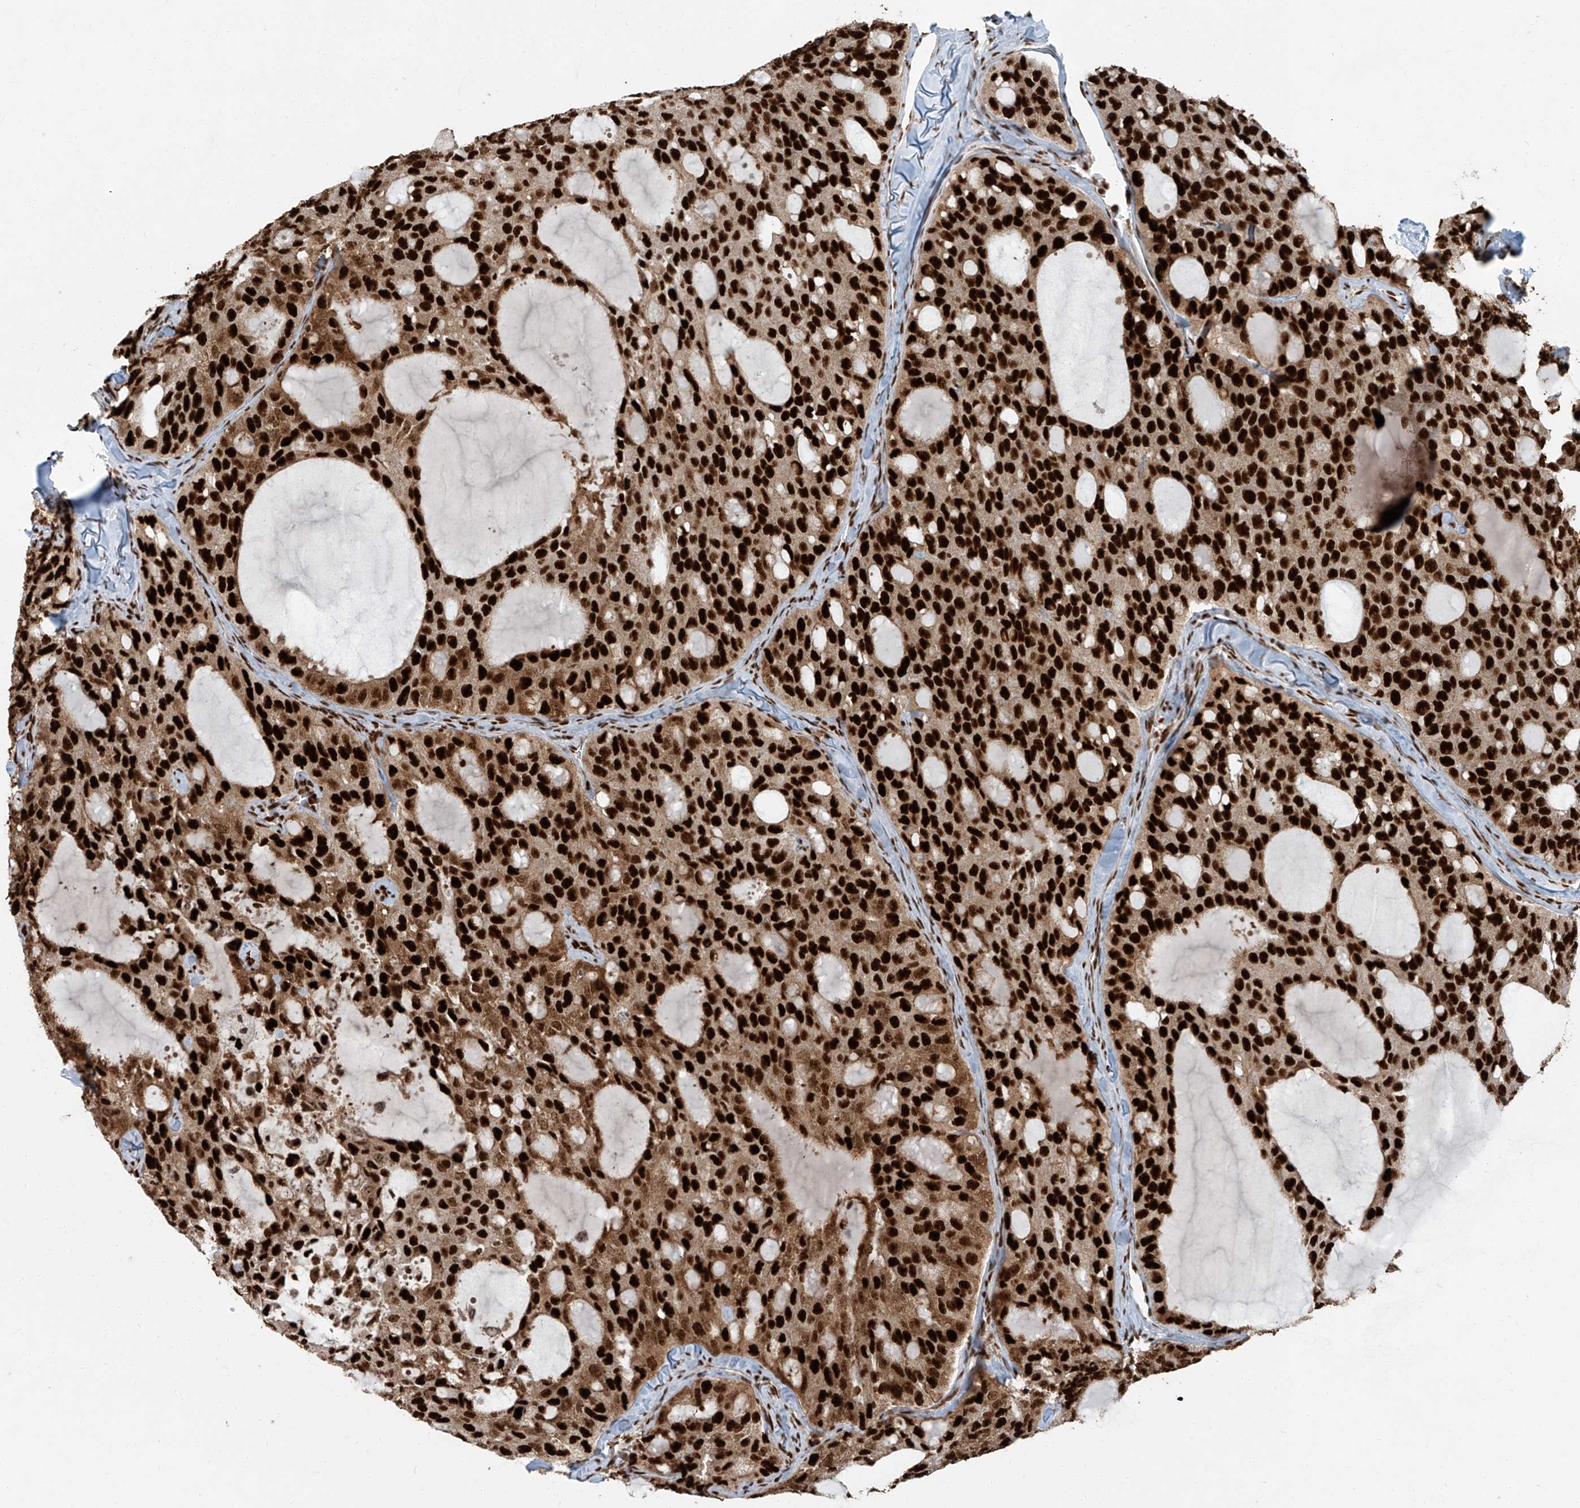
{"staining": {"intensity": "strong", "quantity": ">75%", "location": "cytoplasmic/membranous,nuclear"}, "tissue": "thyroid cancer", "cell_type": "Tumor cells", "image_type": "cancer", "snomed": [{"axis": "morphology", "description": "Follicular adenoma carcinoma, NOS"}, {"axis": "topography", "description": "Thyroid gland"}], "caption": "Immunohistochemical staining of thyroid cancer (follicular adenoma carcinoma) reveals high levels of strong cytoplasmic/membranous and nuclear protein positivity in approximately >75% of tumor cells.", "gene": "FAM193B", "patient": {"sex": "male", "age": 75}}